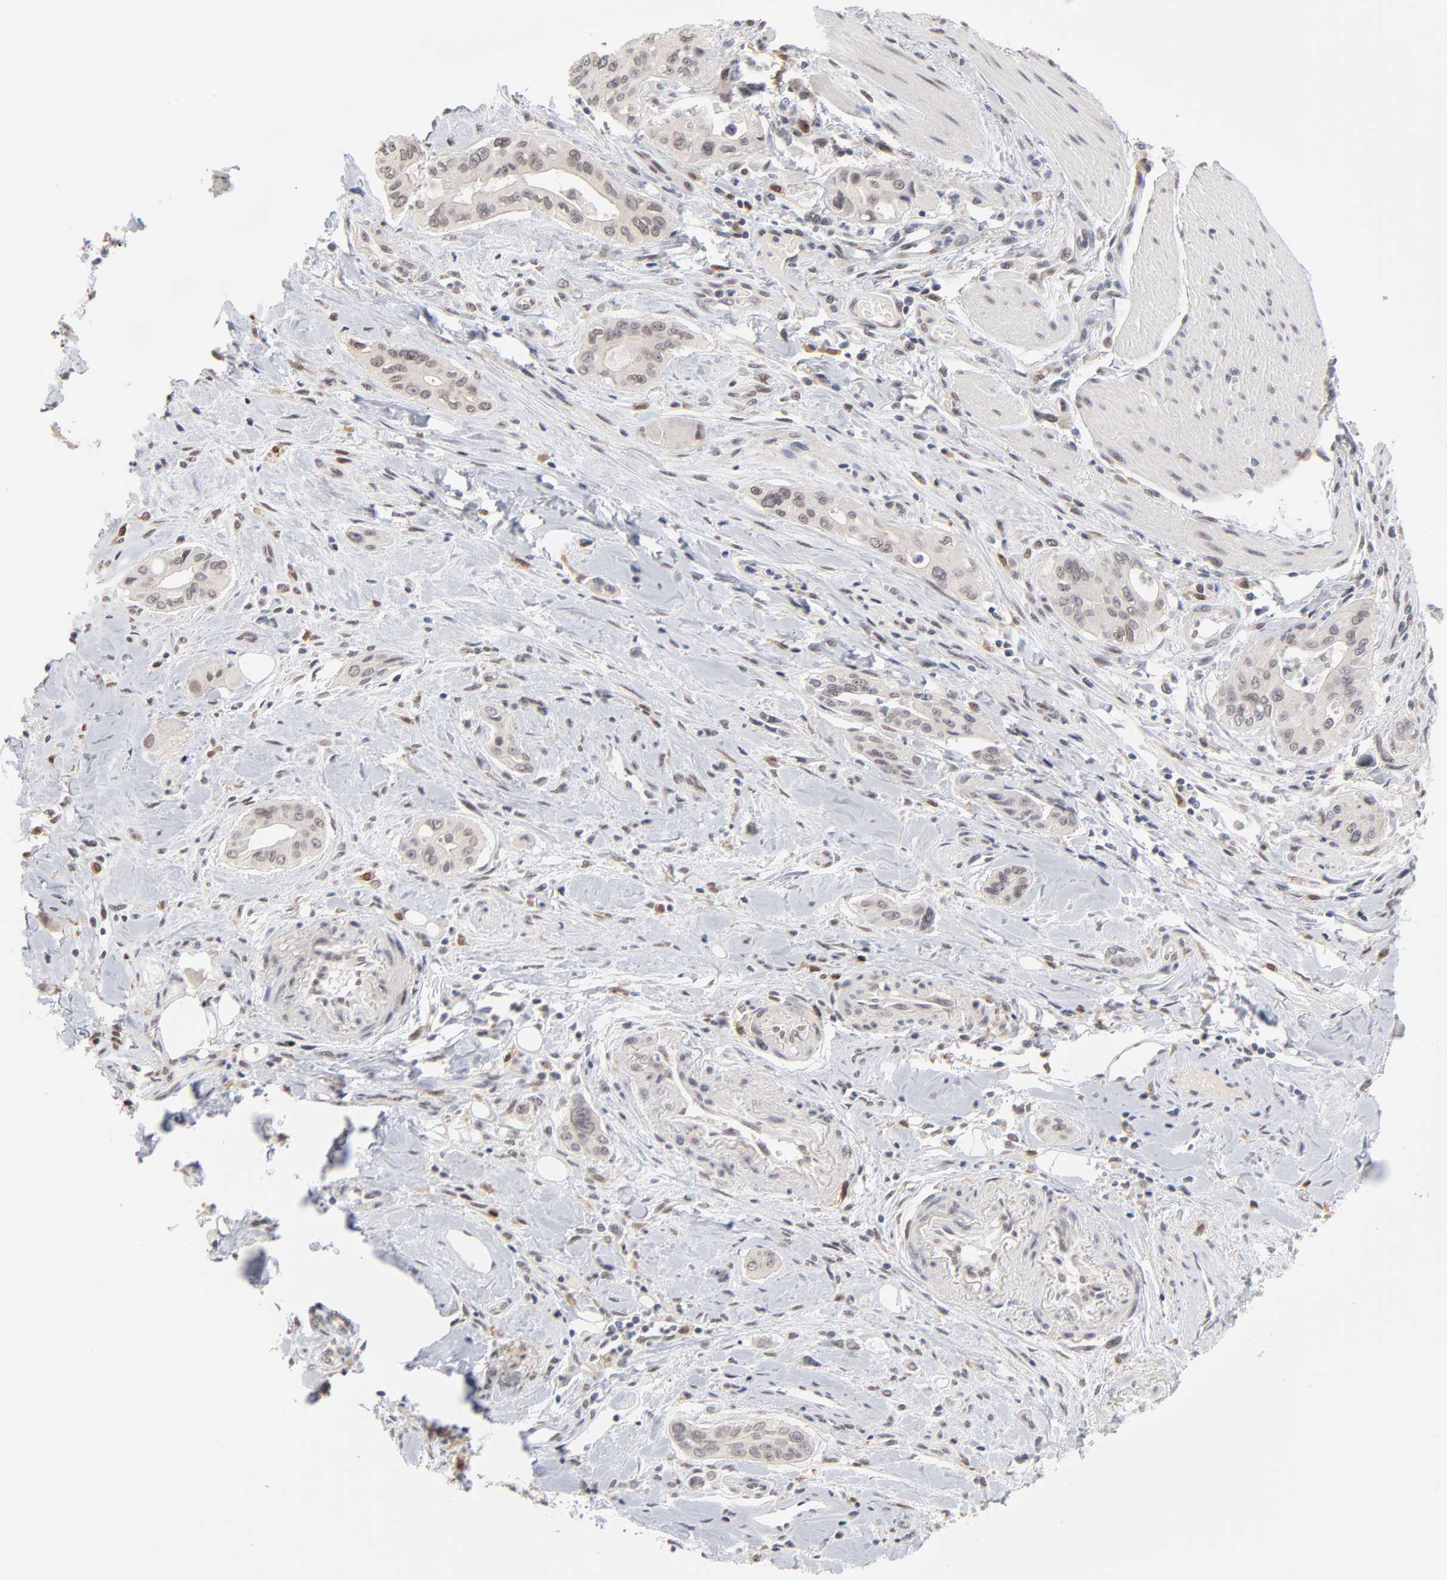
{"staining": {"intensity": "weak", "quantity": "25%-75%", "location": "nuclear"}, "tissue": "pancreatic cancer", "cell_type": "Tumor cells", "image_type": "cancer", "snomed": [{"axis": "morphology", "description": "Adenocarcinoma, NOS"}, {"axis": "topography", "description": "Pancreas"}], "caption": "Pancreatic cancer tissue shows weak nuclear staining in about 25%-75% of tumor cells, visualized by immunohistochemistry.", "gene": "MBIP", "patient": {"sex": "male", "age": 77}}